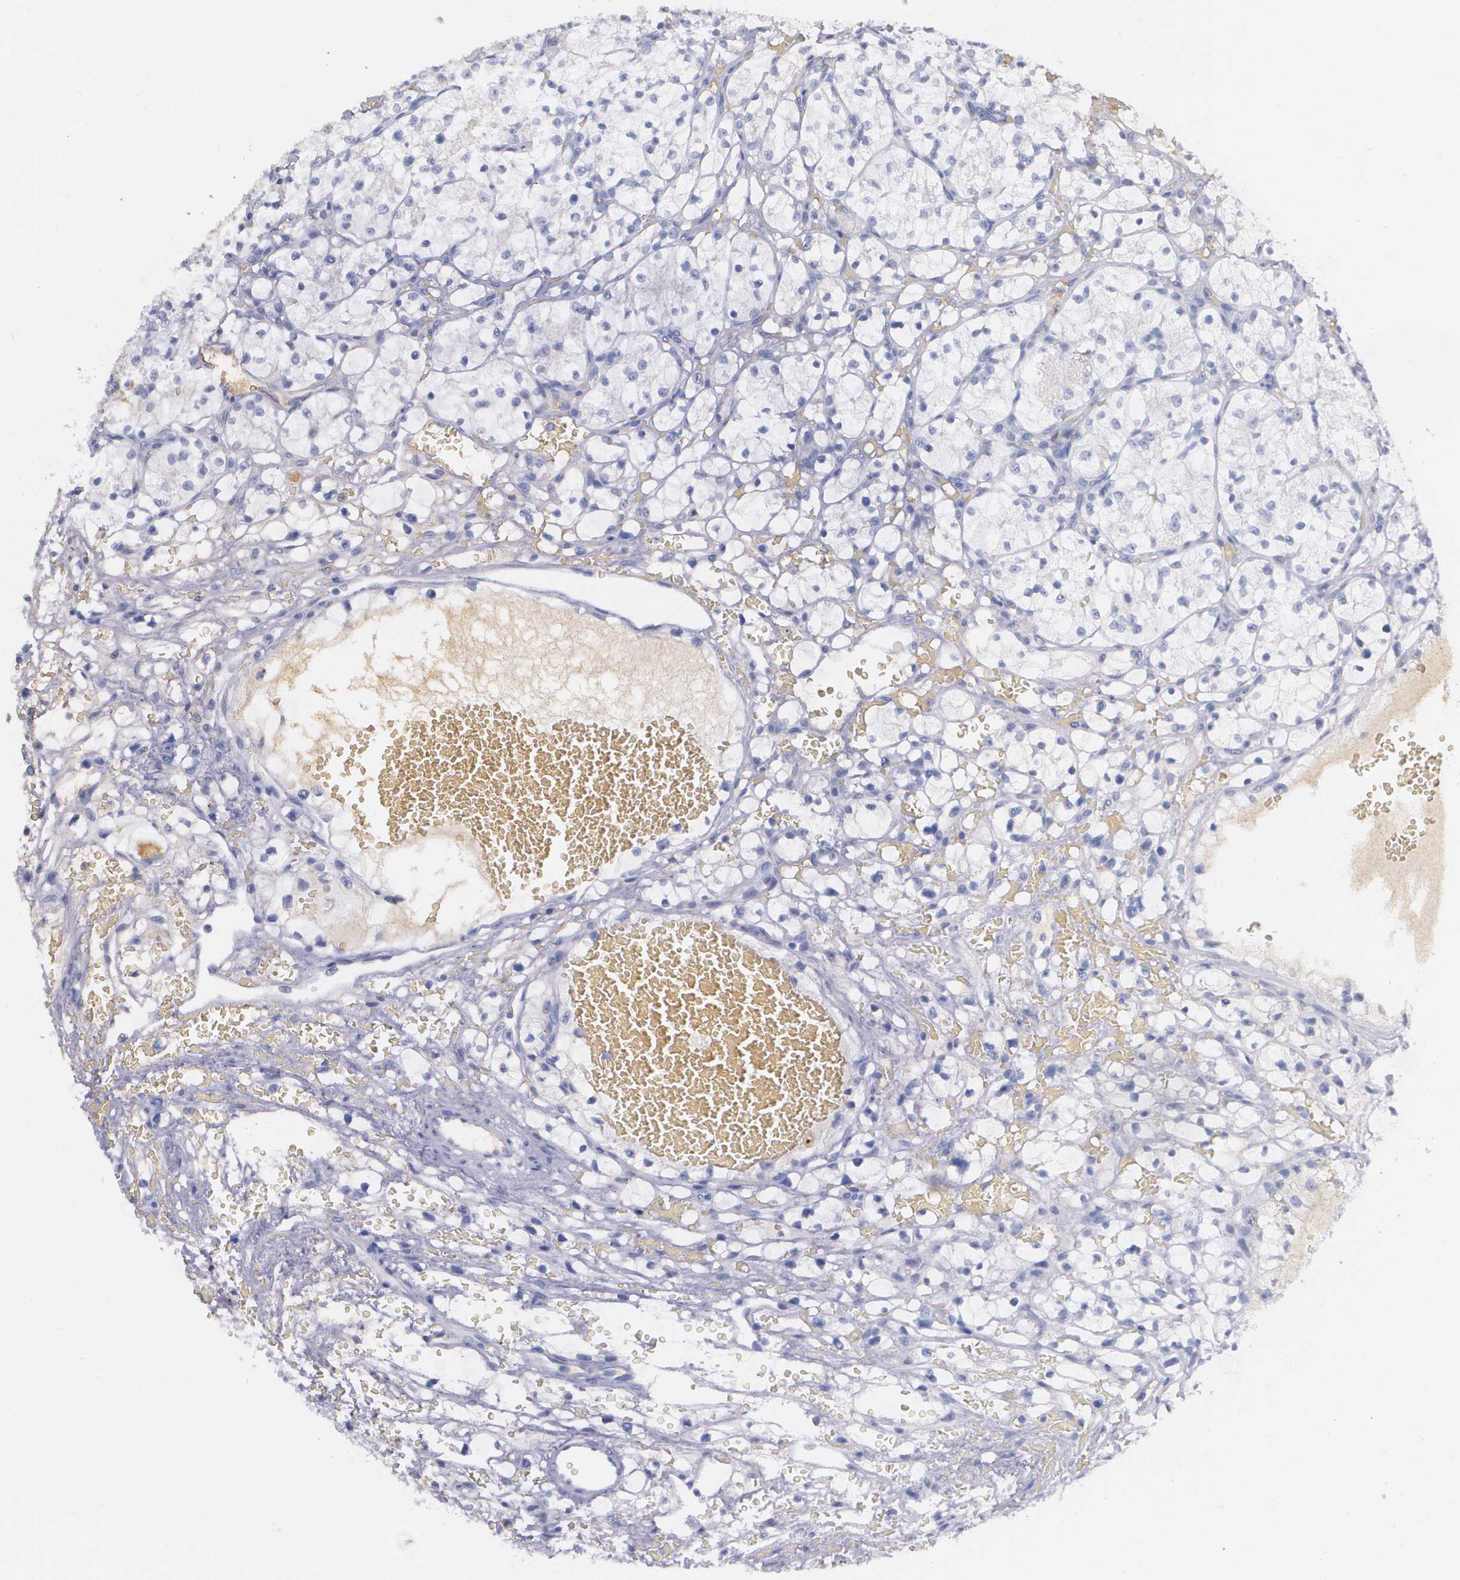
{"staining": {"intensity": "negative", "quantity": "none", "location": "none"}, "tissue": "renal cancer", "cell_type": "Tumor cells", "image_type": "cancer", "snomed": [{"axis": "morphology", "description": "Adenocarcinoma, NOS"}, {"axis": "topography", "description": "Kidney"}], "caption": "DAB (3,3'-diaminobenzidine) immunohistochemical staining of human renal adenocarcinoma demonstrates no significant staining in tumor cells. (DAB IHC, high magnification).", "gene": "AMBP", "patient": {"sex": "female", "age": 60}}